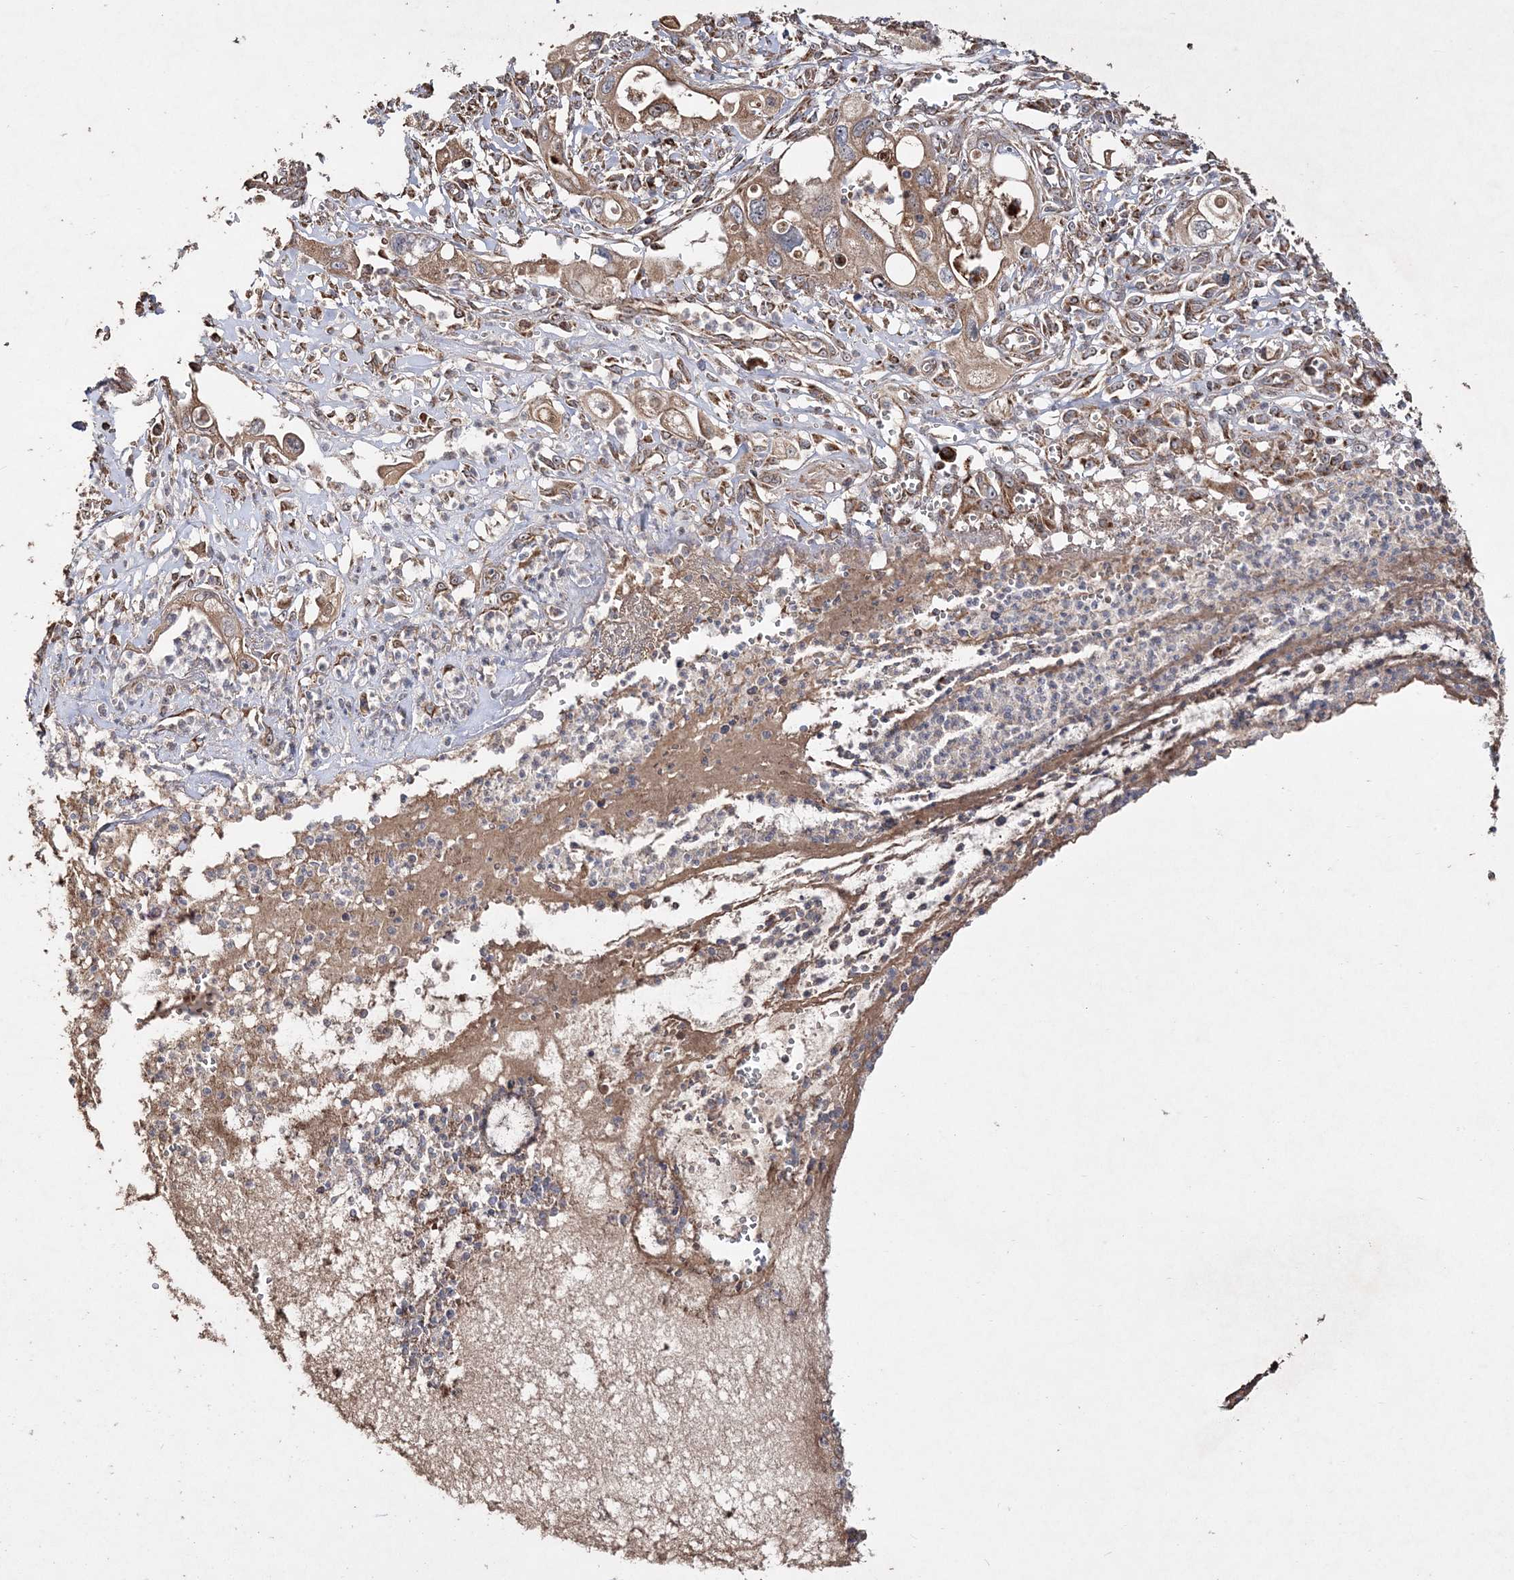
{"staining": {"intensity": "moderate", "quantity": ">75%", "location": "cytoplasmic/membranous"}, "tissue": "pancreatic cancer", "cell_type": "Tumor cells", "image_type": "cancer", "snomed": [{"axis": "morphology", "description": "Adenocarcinoma, NOS"}, {"axis": "topography", "description": "Pancreas"}], "caption": "A high-resolution photomicrograph shows immunohistochemistry (IHC) staining of pancreatic cancer, which demonstrates moderate cytoplasmic/membranous staining in approximately >75% of tumor cells.", "gene": "POC5", "patient": {"sex": "male", "age": 68}}